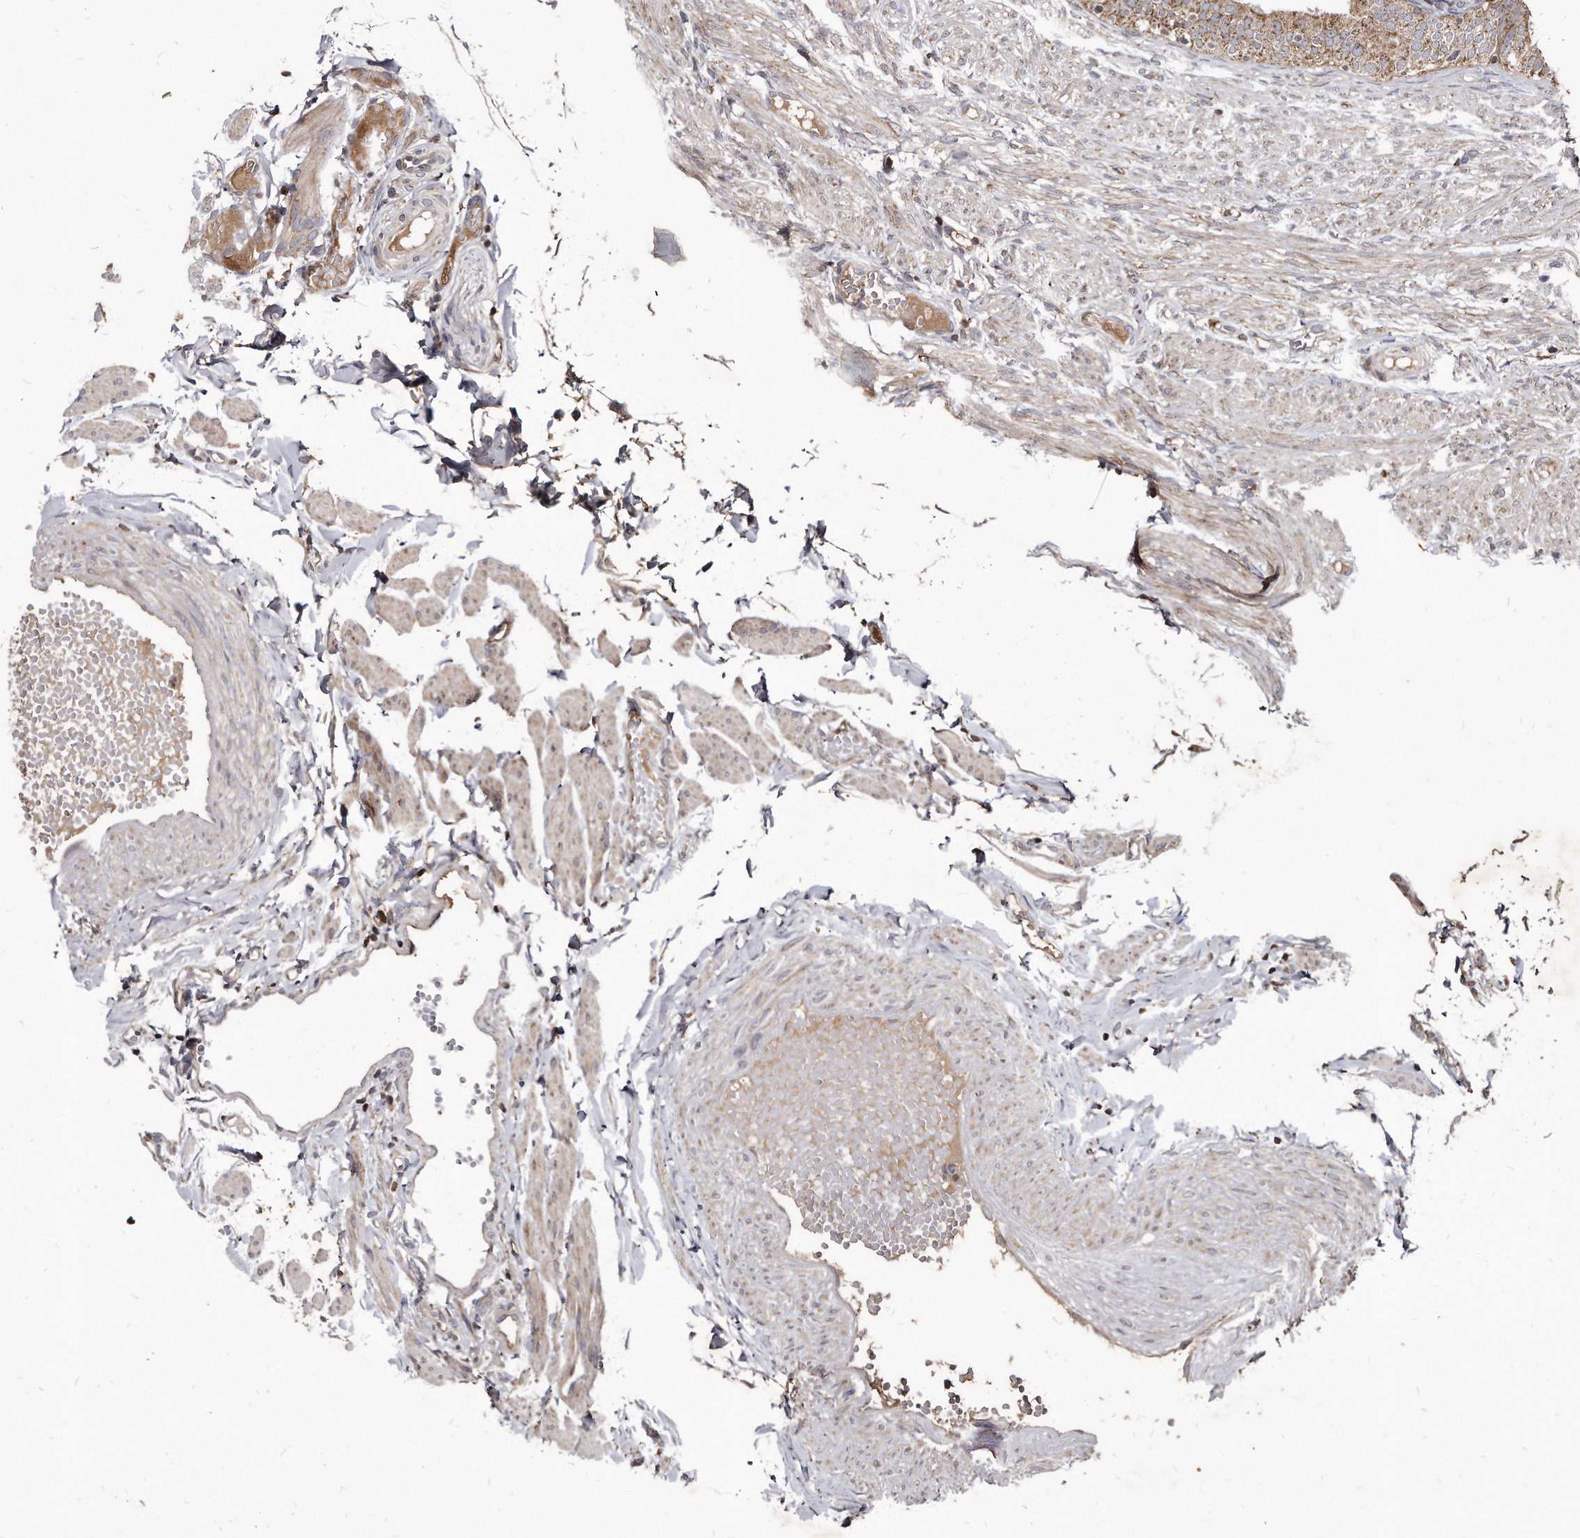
{"staining": {"intensity": "moderate", "quantity": ">75%", "location": "cytoplasmic/membranous"}, "tissue": "fallopian tube", "cell_type": "Glandular cells", "image_type": "normal", "snomed": [{"axis": "morphology", "description": "Normal tissue, NOS"}, {"axis": "topography", "description": "Fallopian tube"}], "caption": "DAB (3,3'-diaminobenzidine) immunohistochemical staining of unremarkable human fallopian tube displays moderate cytoplasmic/membranous protein expression in about >75% of glandular cells. (DAB (3,3'-diaminobenzidine) = brown stain, brightfield microscopy at high magnification).", "gene": "FAM136A", "patient": {"sex": "female", "age": 35}}